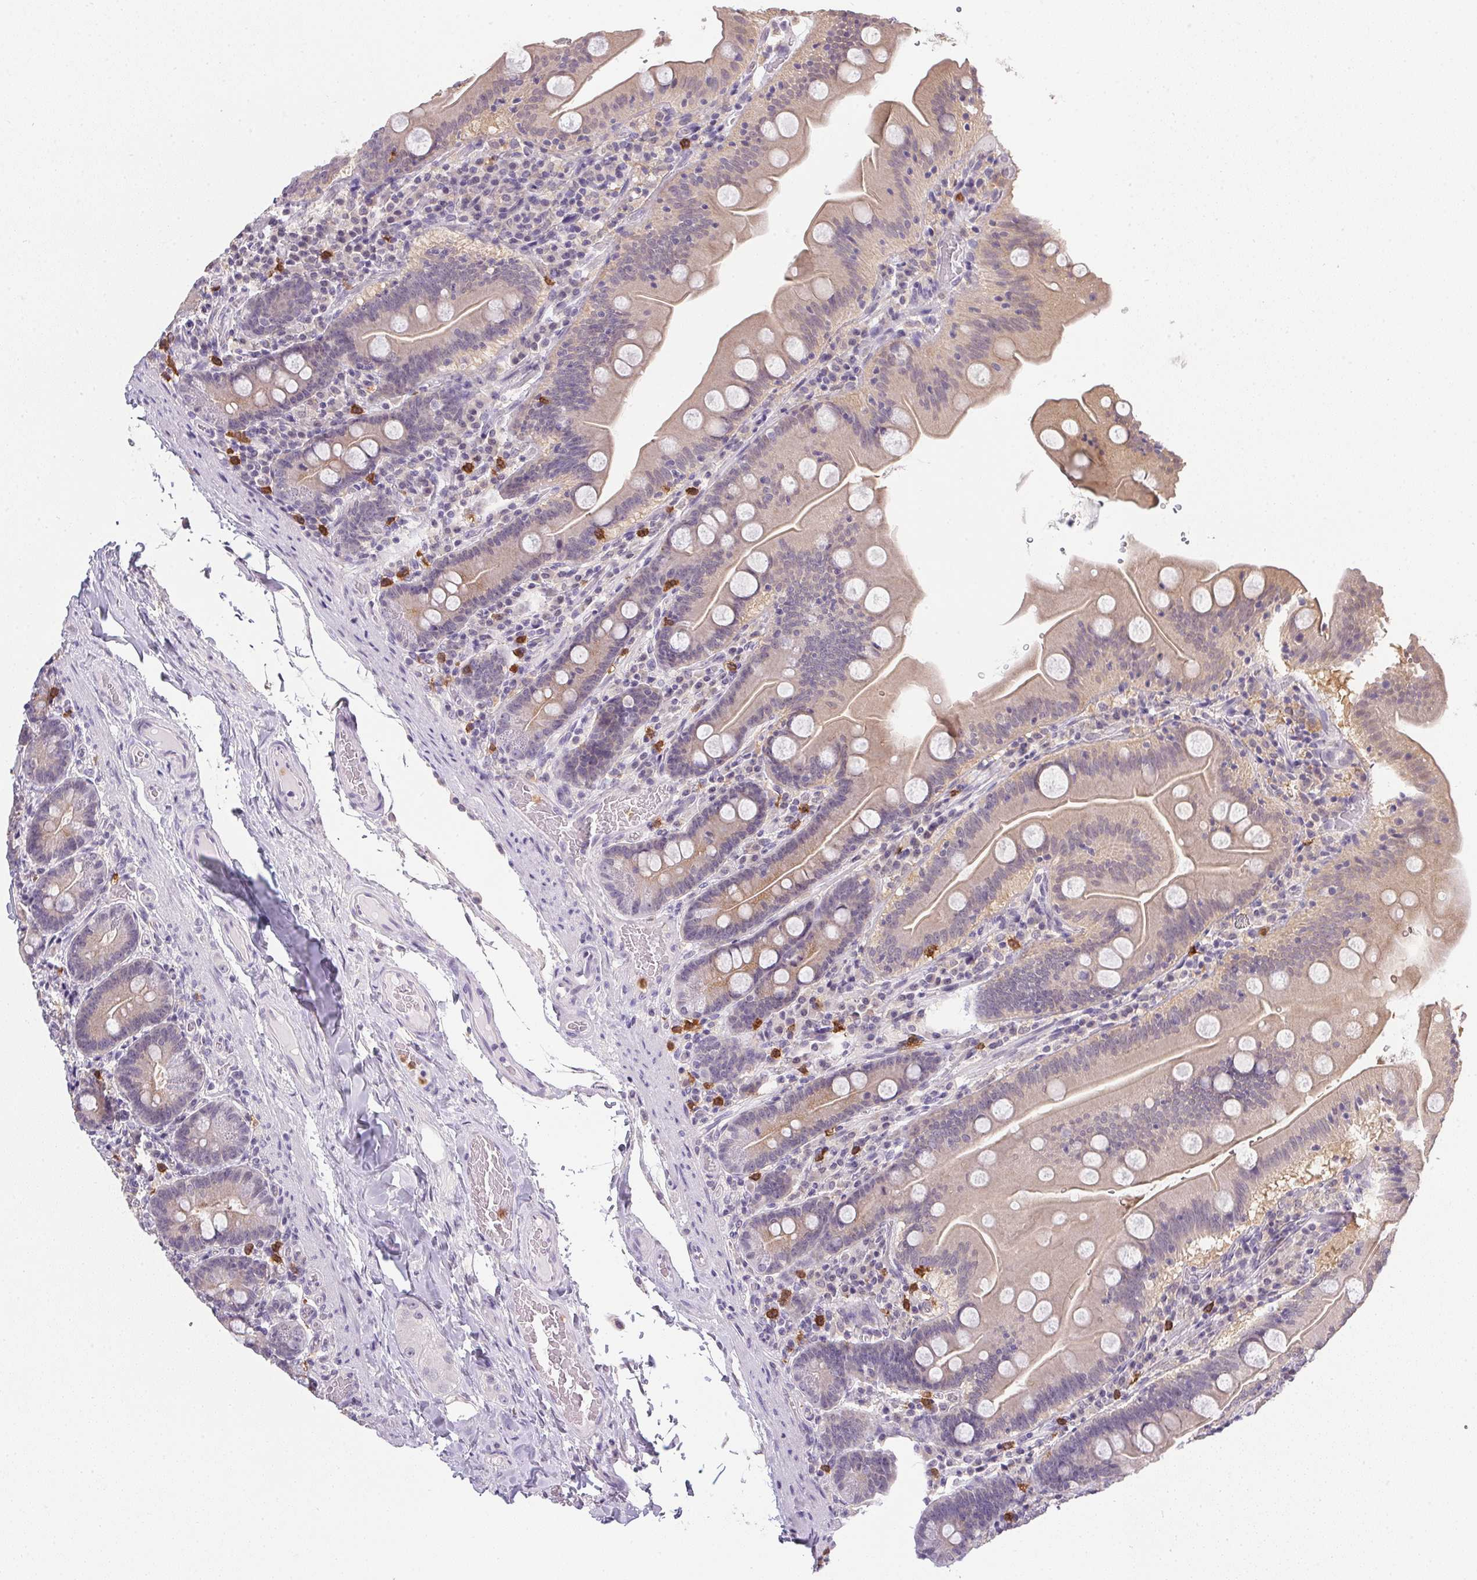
{"staining": {"intensity": "weak", "quantity": "<25%", "location": "cytoplasmic/membranous"}, "tissue": "small intestine", "cell_type": "Glandular cells", "image_type": "normal", "snomed": [{"axis": "morphology", "description": "Normal tissue, NOS"}, {"axis": "topography", "description": "Small intestine"}], "caption": "Protein analysis of benign small intestine demonstrates no significant expression in glandular cells.", "gene": "DNAJC5G", "patient": {"sex": "male", "age": 37}}